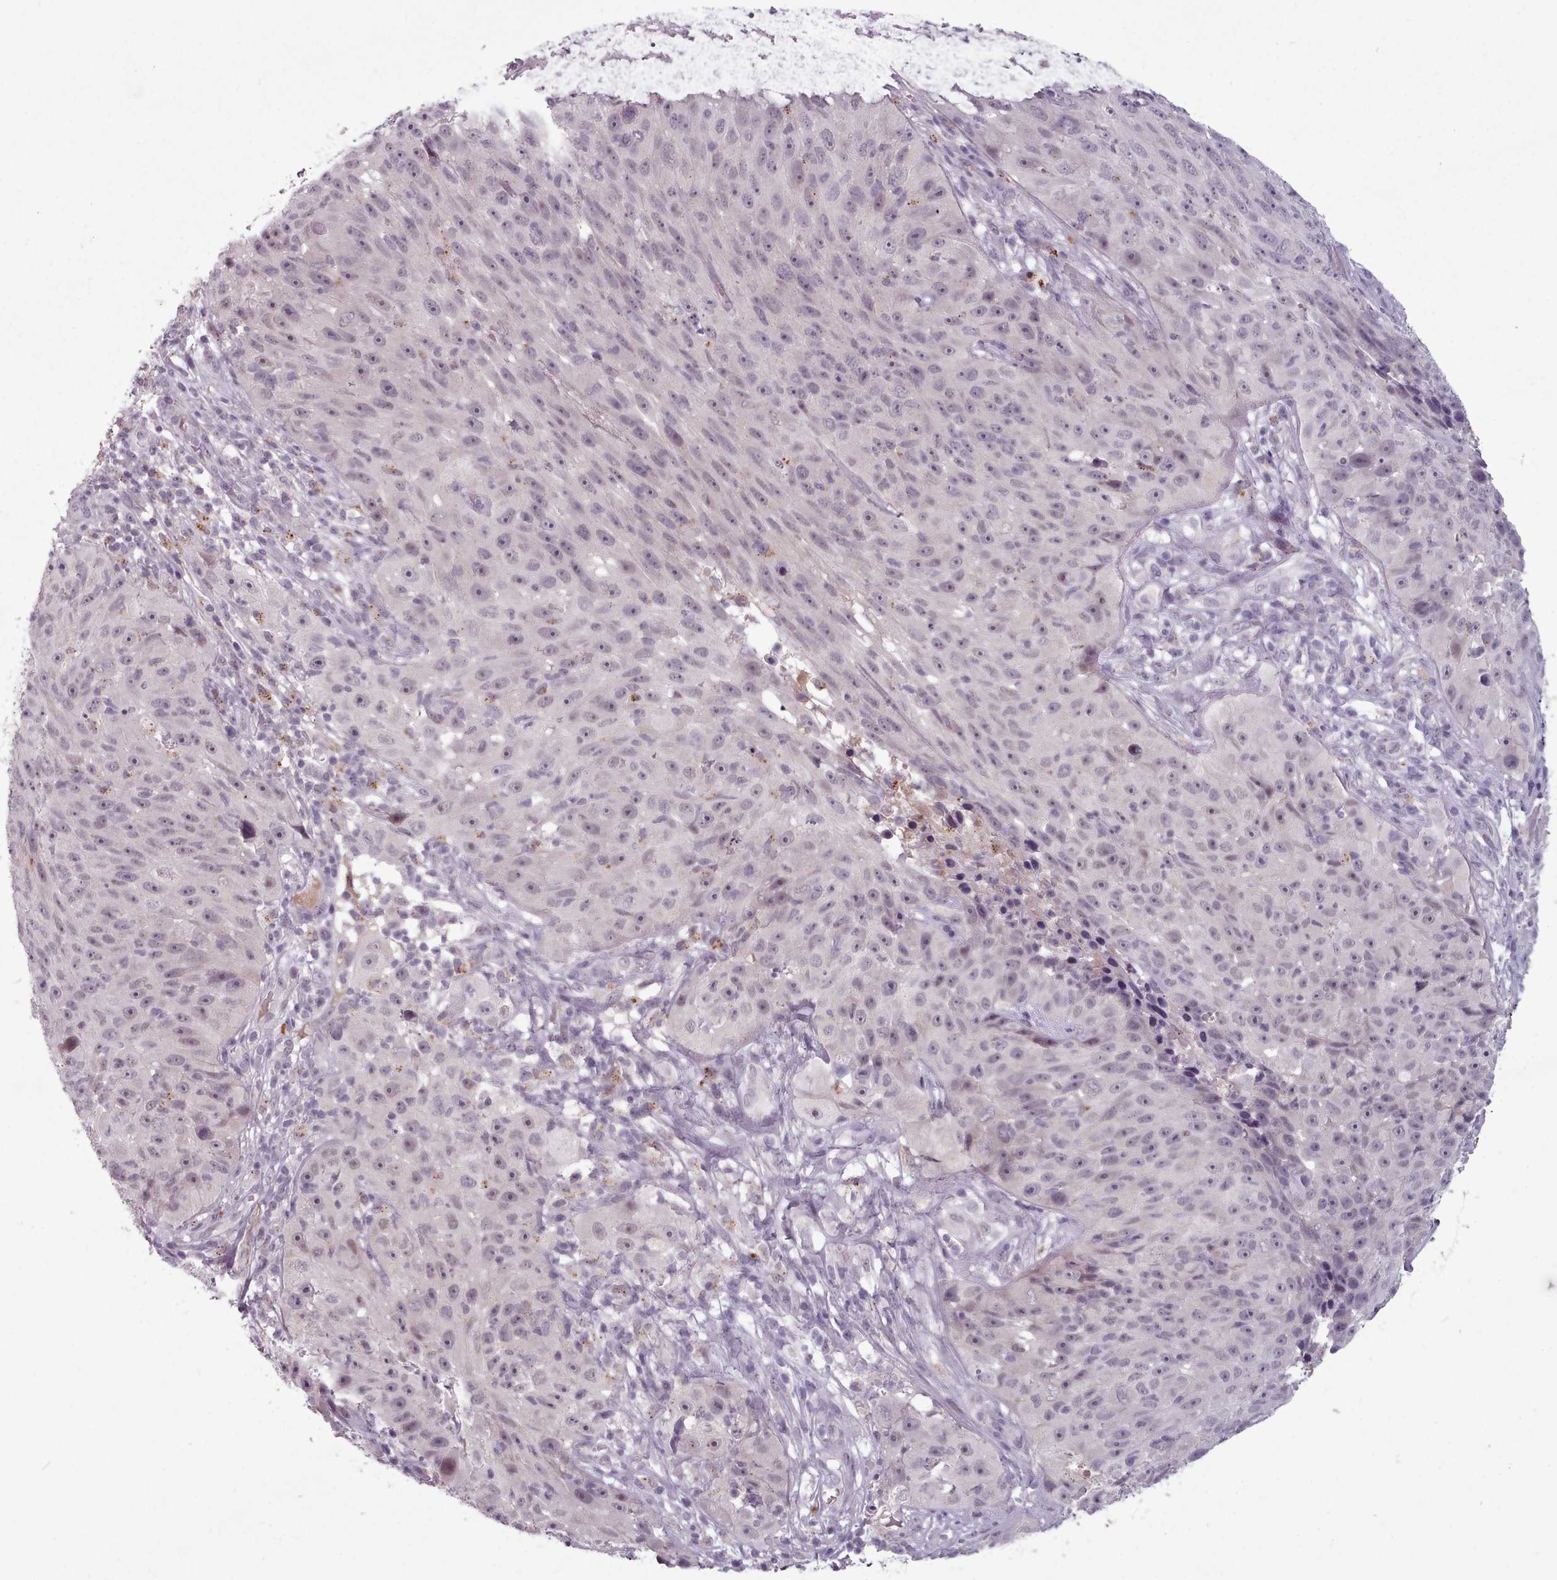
{"staining": {"intensity": "weak", "quantity": "<25%", "location": "nuclear"}, "tissue": "skin cancer", "cell_type": "Tumor cells", "image_type": "cancer", "snomed": [{"axis": "morphology", "description": "Squamous cell carcinoma, NOS"}, {"axis": "topography", "description": "Skin"}], "caption": "Immunohistochemistry image of human squamous cell carcinoma (skin) stained for a protein (brown), which shows no expression in tumor cells. (IHC, brightfield microscopy, high magnification).", "gene": "PBX4", "patient": {"sex": "female", "age": 87}}